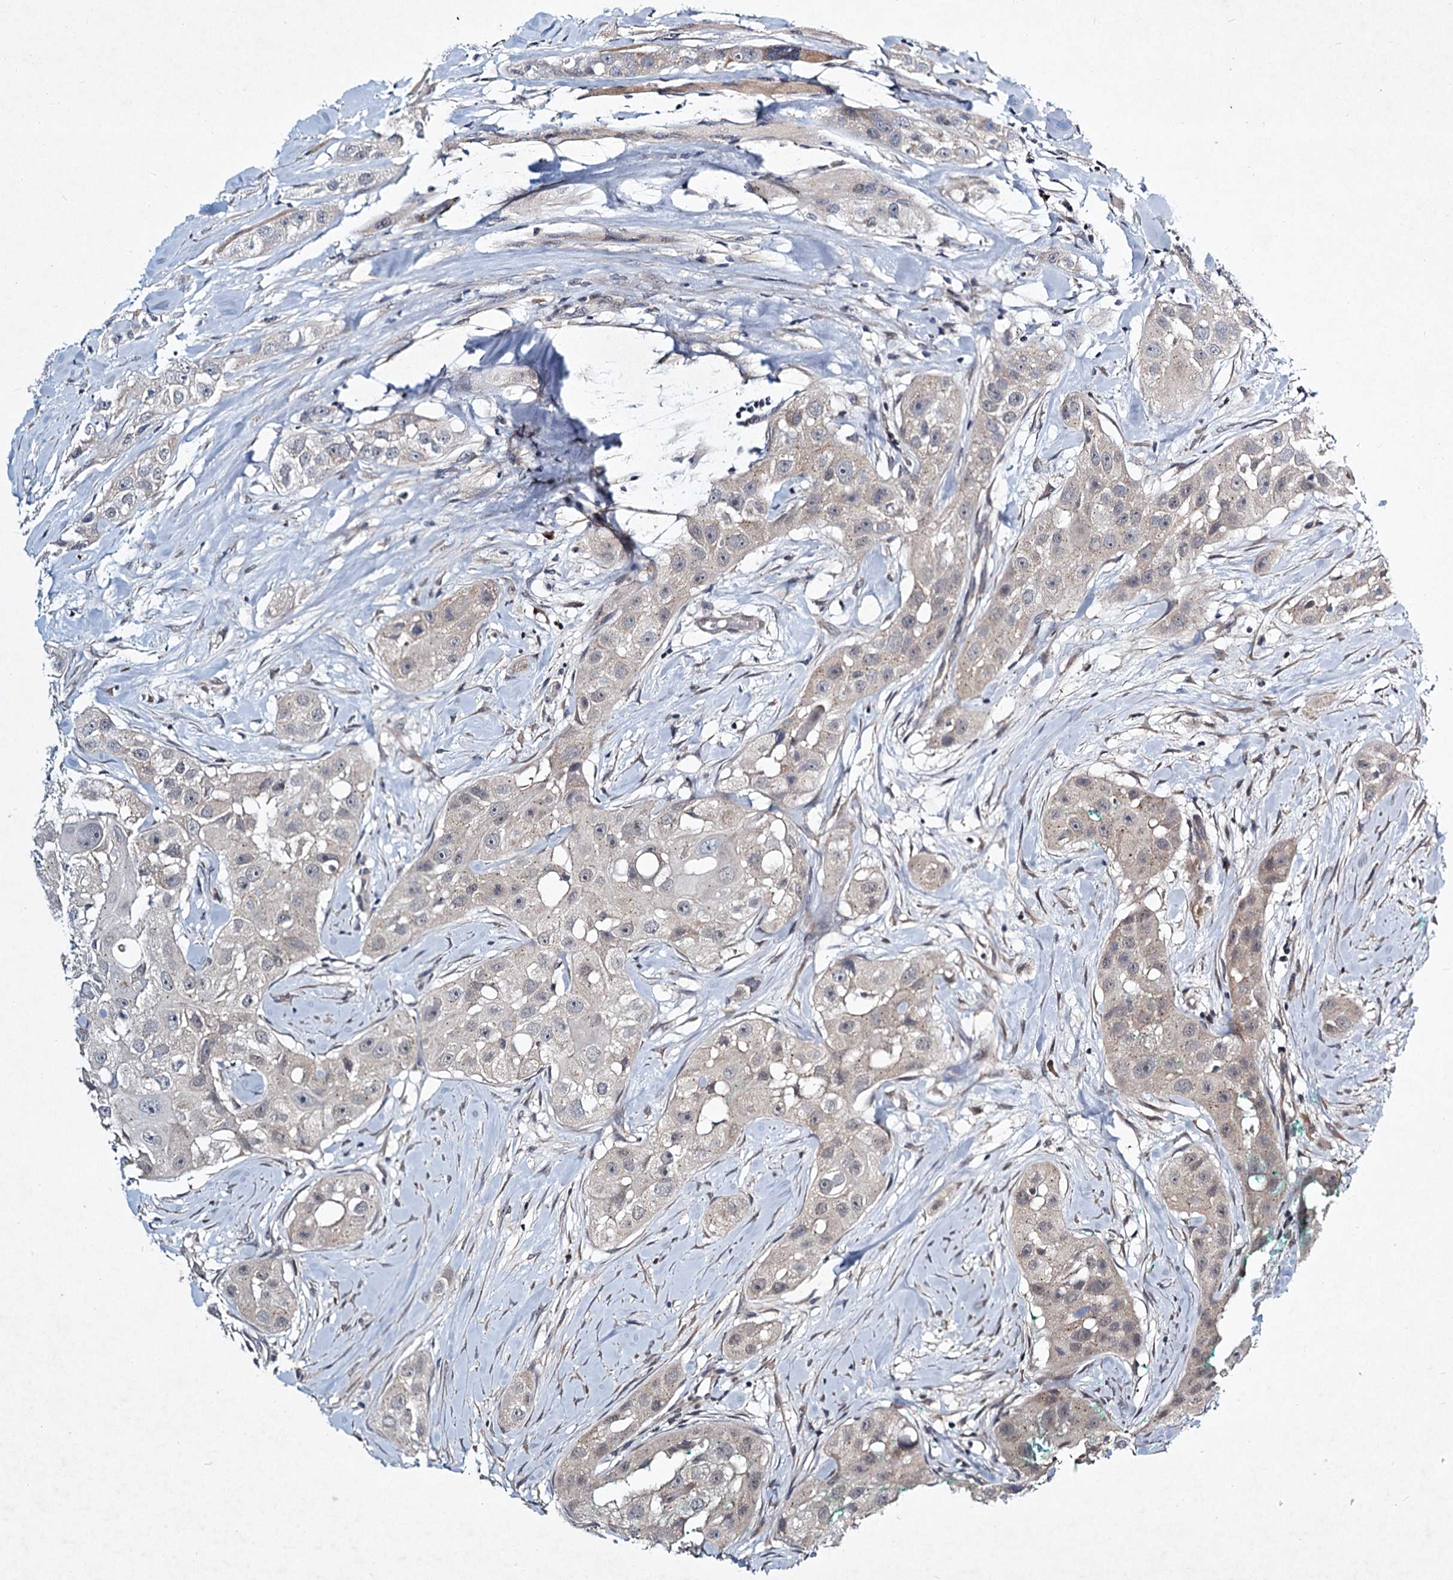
{"staining": {"intensity": "weak", "quantity": "<25%", "location": "cytoplasmic/membranous"}, "tissue": "head and neck cancer", "cell_type": "Tumor cells", "image_type": "cancer", "snomed": [{"axis": "morphology", "description": "Normal tissue, NOS"}, {"axis": "morphology", "description": "Squamous cell carcinoma, NOS"}, {"axis": "topography", "description": "Skeletal muscle"}, {"axis": "topography", "description": "Head-Neck"}], "caption": "High power microscopy image of an immunohistochemistry (IHC) micrograph of squamous cell carcinoma (head and neck), revealing no significant positivity in tumor cells.", "gene": "STAP1", "patient": {"sex": "male", "age": 51}}